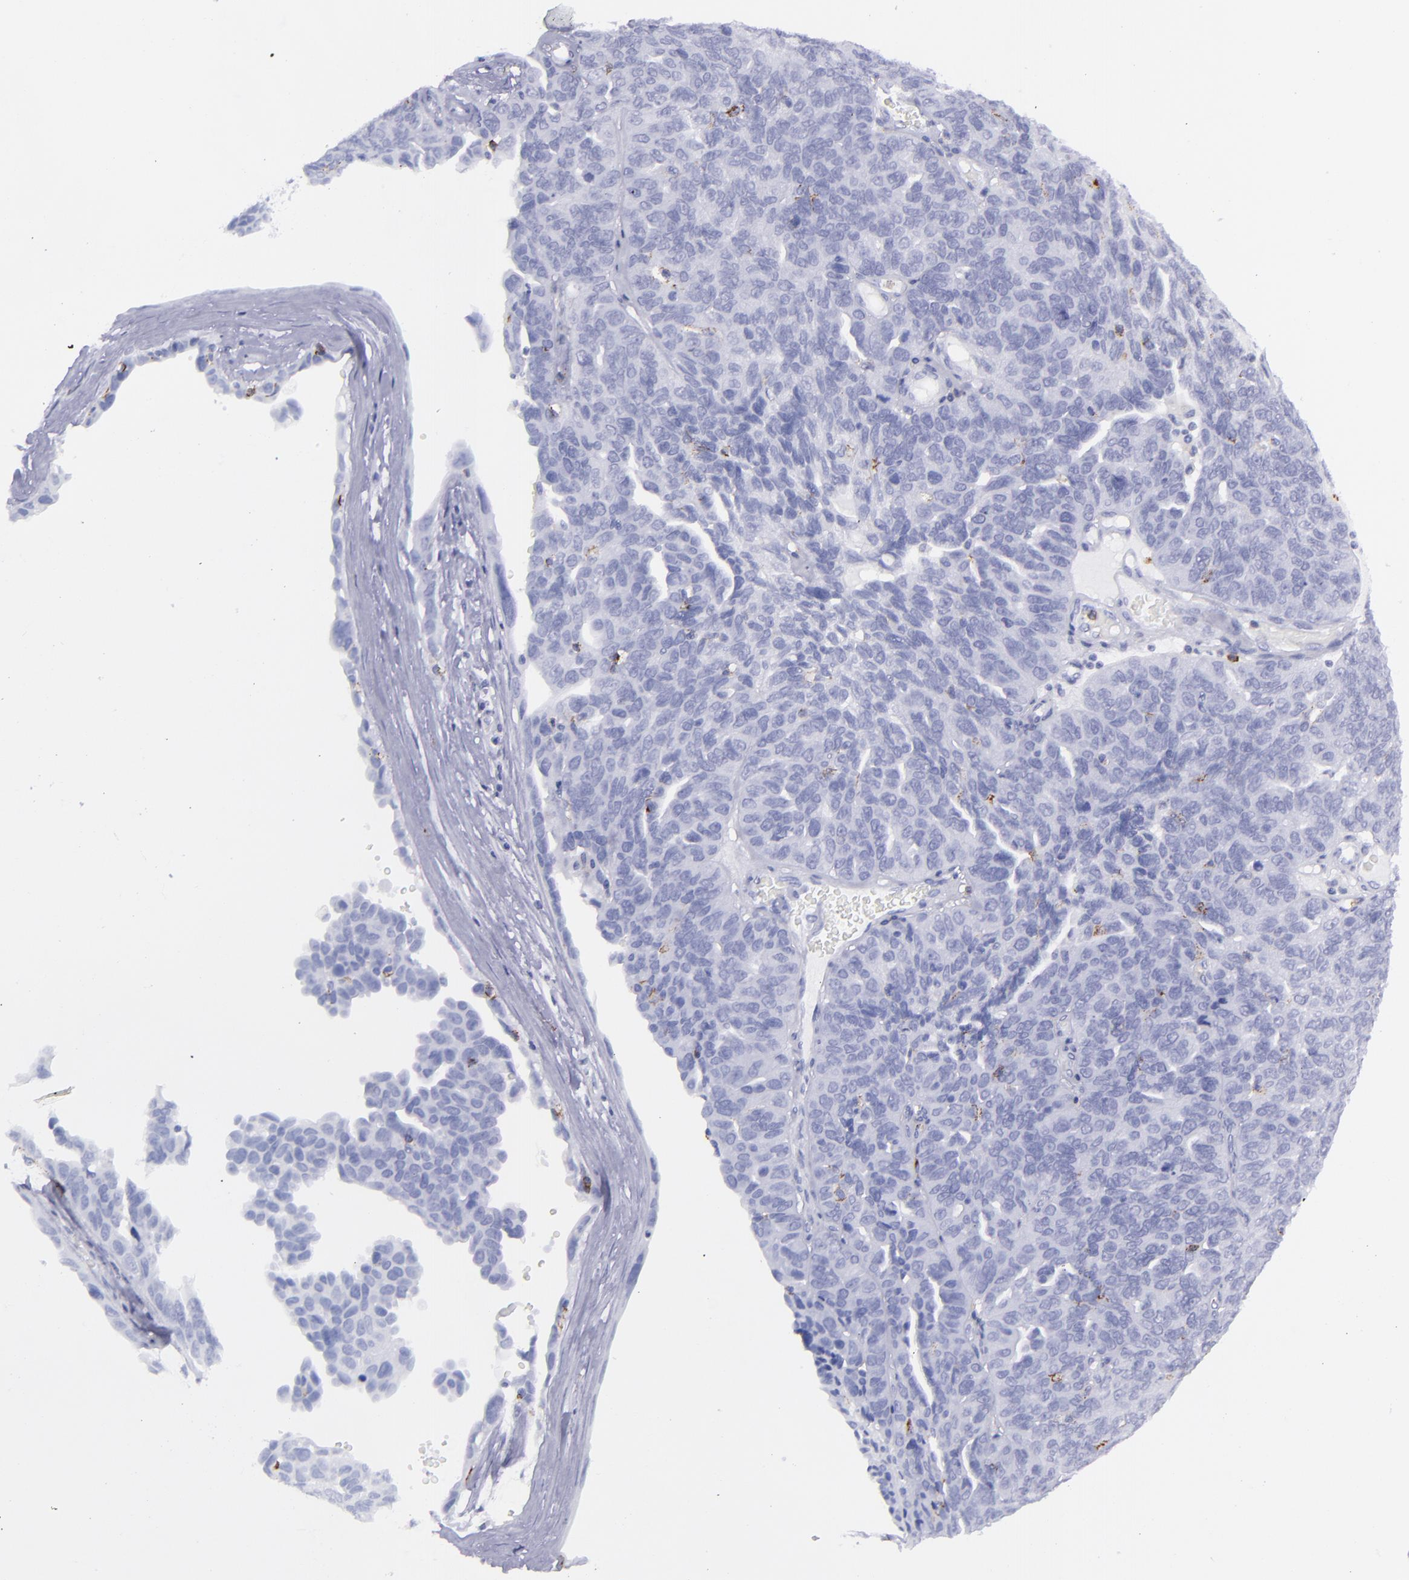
{"staining": {"intensity": "negative", "quantity": "none", "location": "none"}, "tissue": "ovarian cancer", "cell_type": "Tumor cells", "image_type": "cancer", "snomed": [{"axis": "morphology", "description": "Cystadenocarcinoma, serous, NOS"}, {"axis": "topography", "description": "Ovary"}], "caption": "Immunohistochemical staining of human serous cystadenocarcinoma (ovarian) demonstrates no significant staining in tumor cells.", "gene": "SELPLG", "patient": {"sex": "female", "age": 64}}